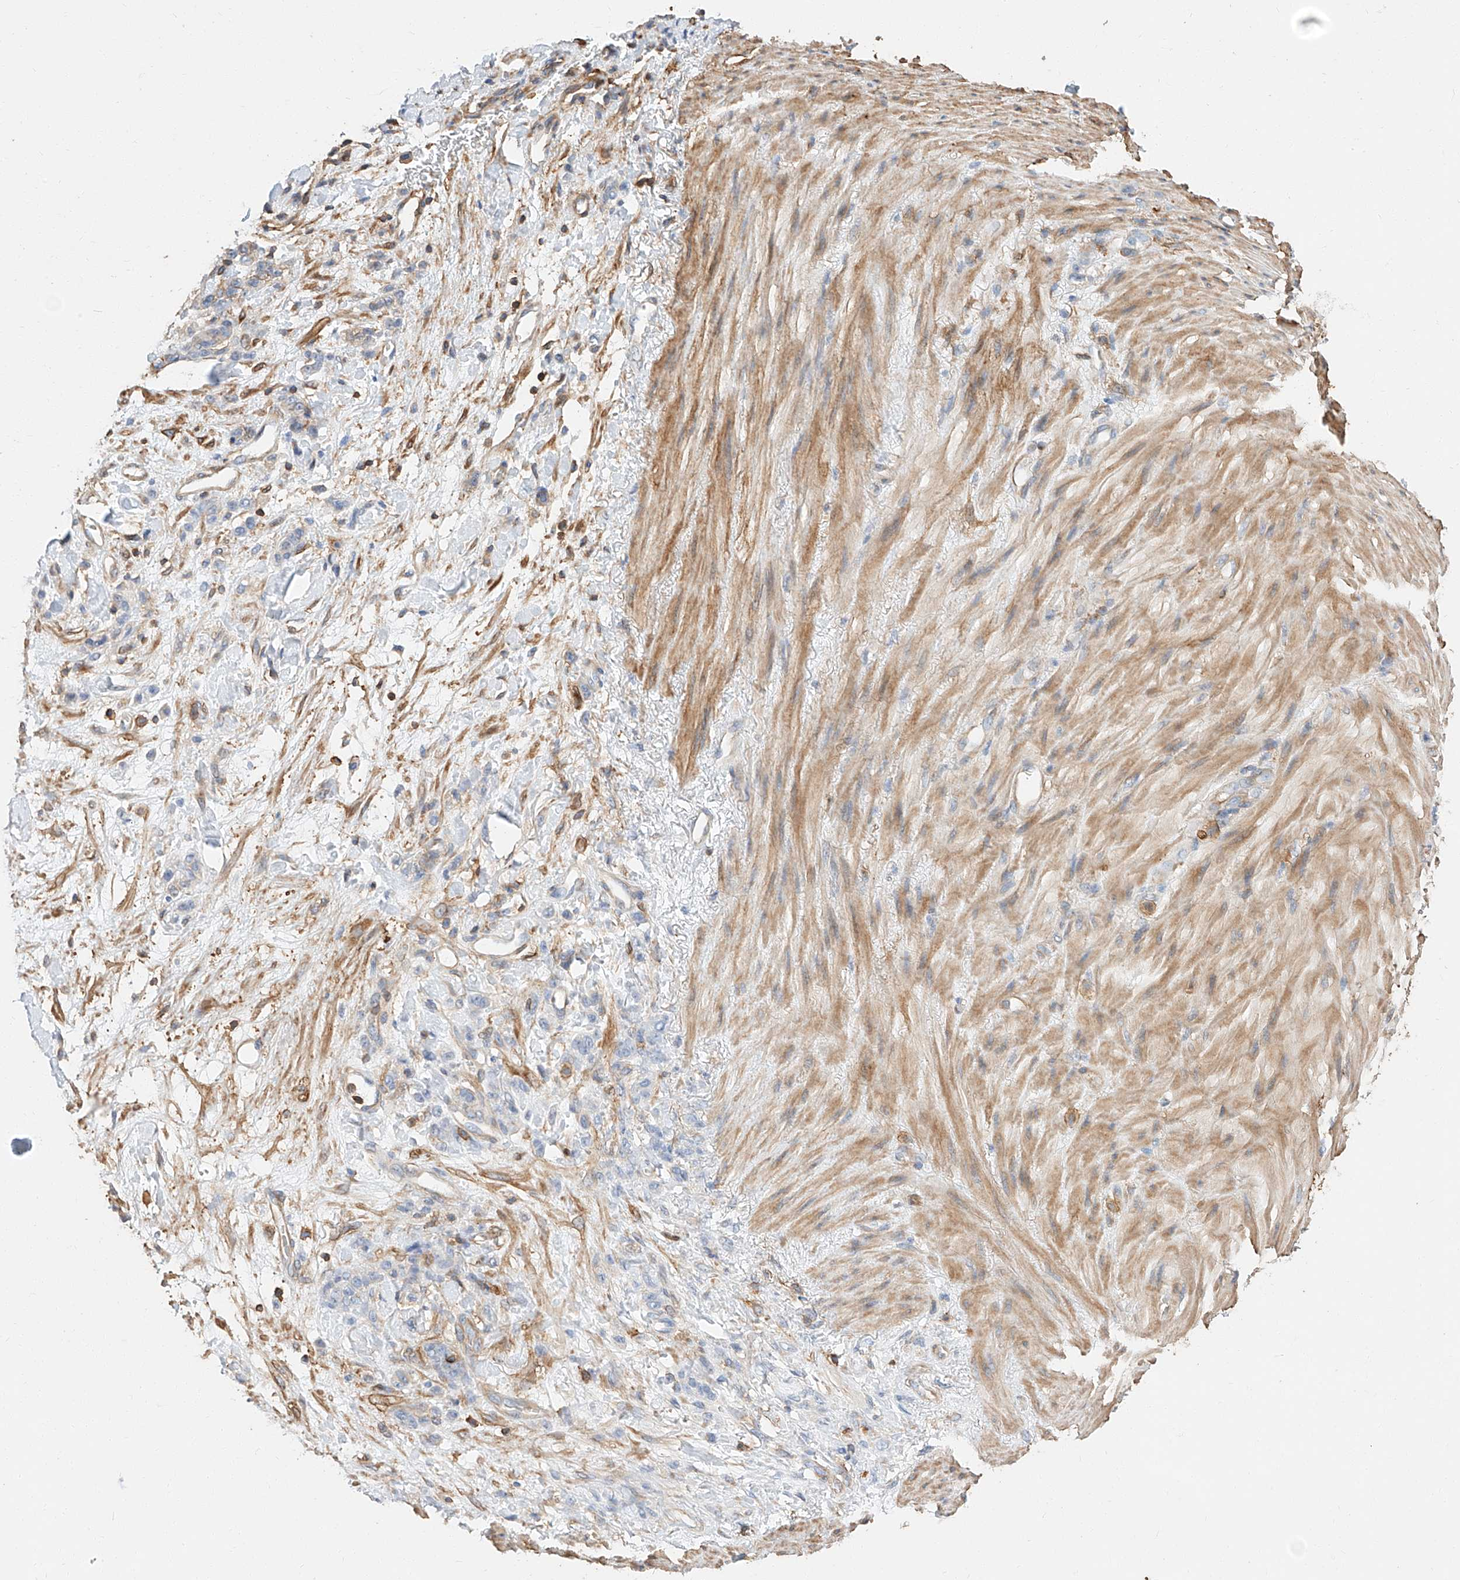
{"staining": {"intensity": "negative", "quantity": "none", "location": "none"}, "tissue": "stomach cancer", "cell_type": "Tumor cells", "image_type": "cancer", "snomed": [{"axis": "morphology", "description": "Normal tissue, NOS"}, {"axis": "morphology", "description": "Adenocarcinoma, NOS"}, {"axis": "topography", "description": "Stomach"}], "caption": "Immunohistochemistry (IHC) image of neoplastic tissue: stomach cancer stained with DAB (3,3'-diaminobenzidine) demonstrates no significant protein staining in tumor cells.", "gene": "WFS1", "patient": {"sex": "male", "age": 82}}